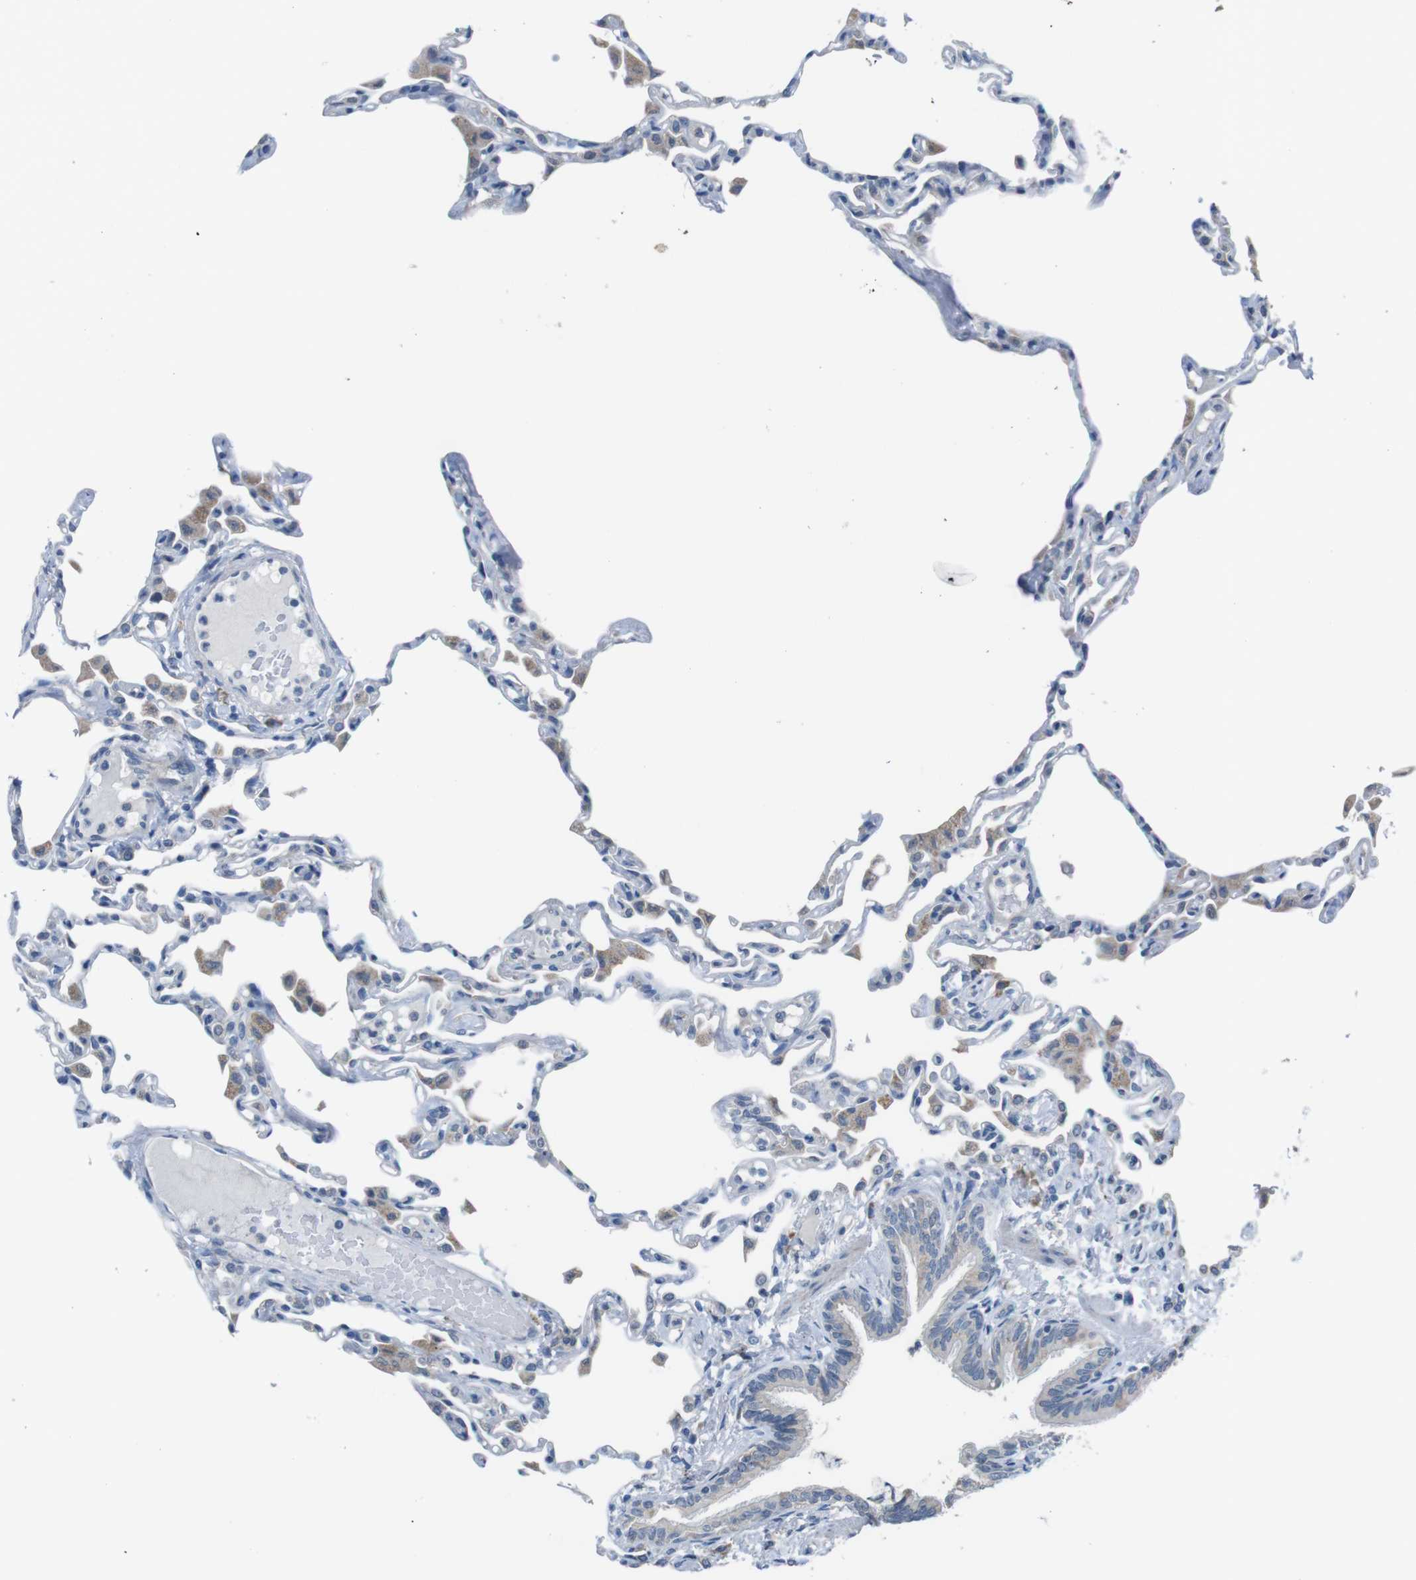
{"staining": {"intensity": "negative", "quantity": "none", "location": "none"}, "tissue": "lung", "cell_type": "Alveolar cells", "image_type": "normal", "snomed": [{"axis": "morphology", "description": "Normal tissue, NOS"}, {"axis": "topography", "description": "Lung"}], "caption": "Histopathology image shows no significant protein staining in alveolar cells of normal lung. (DAB (3,3'-diaminobenzidine) IHC, high magnification).", "gene": "CDH22", "patient": {"sex": "female", "age": 49}}